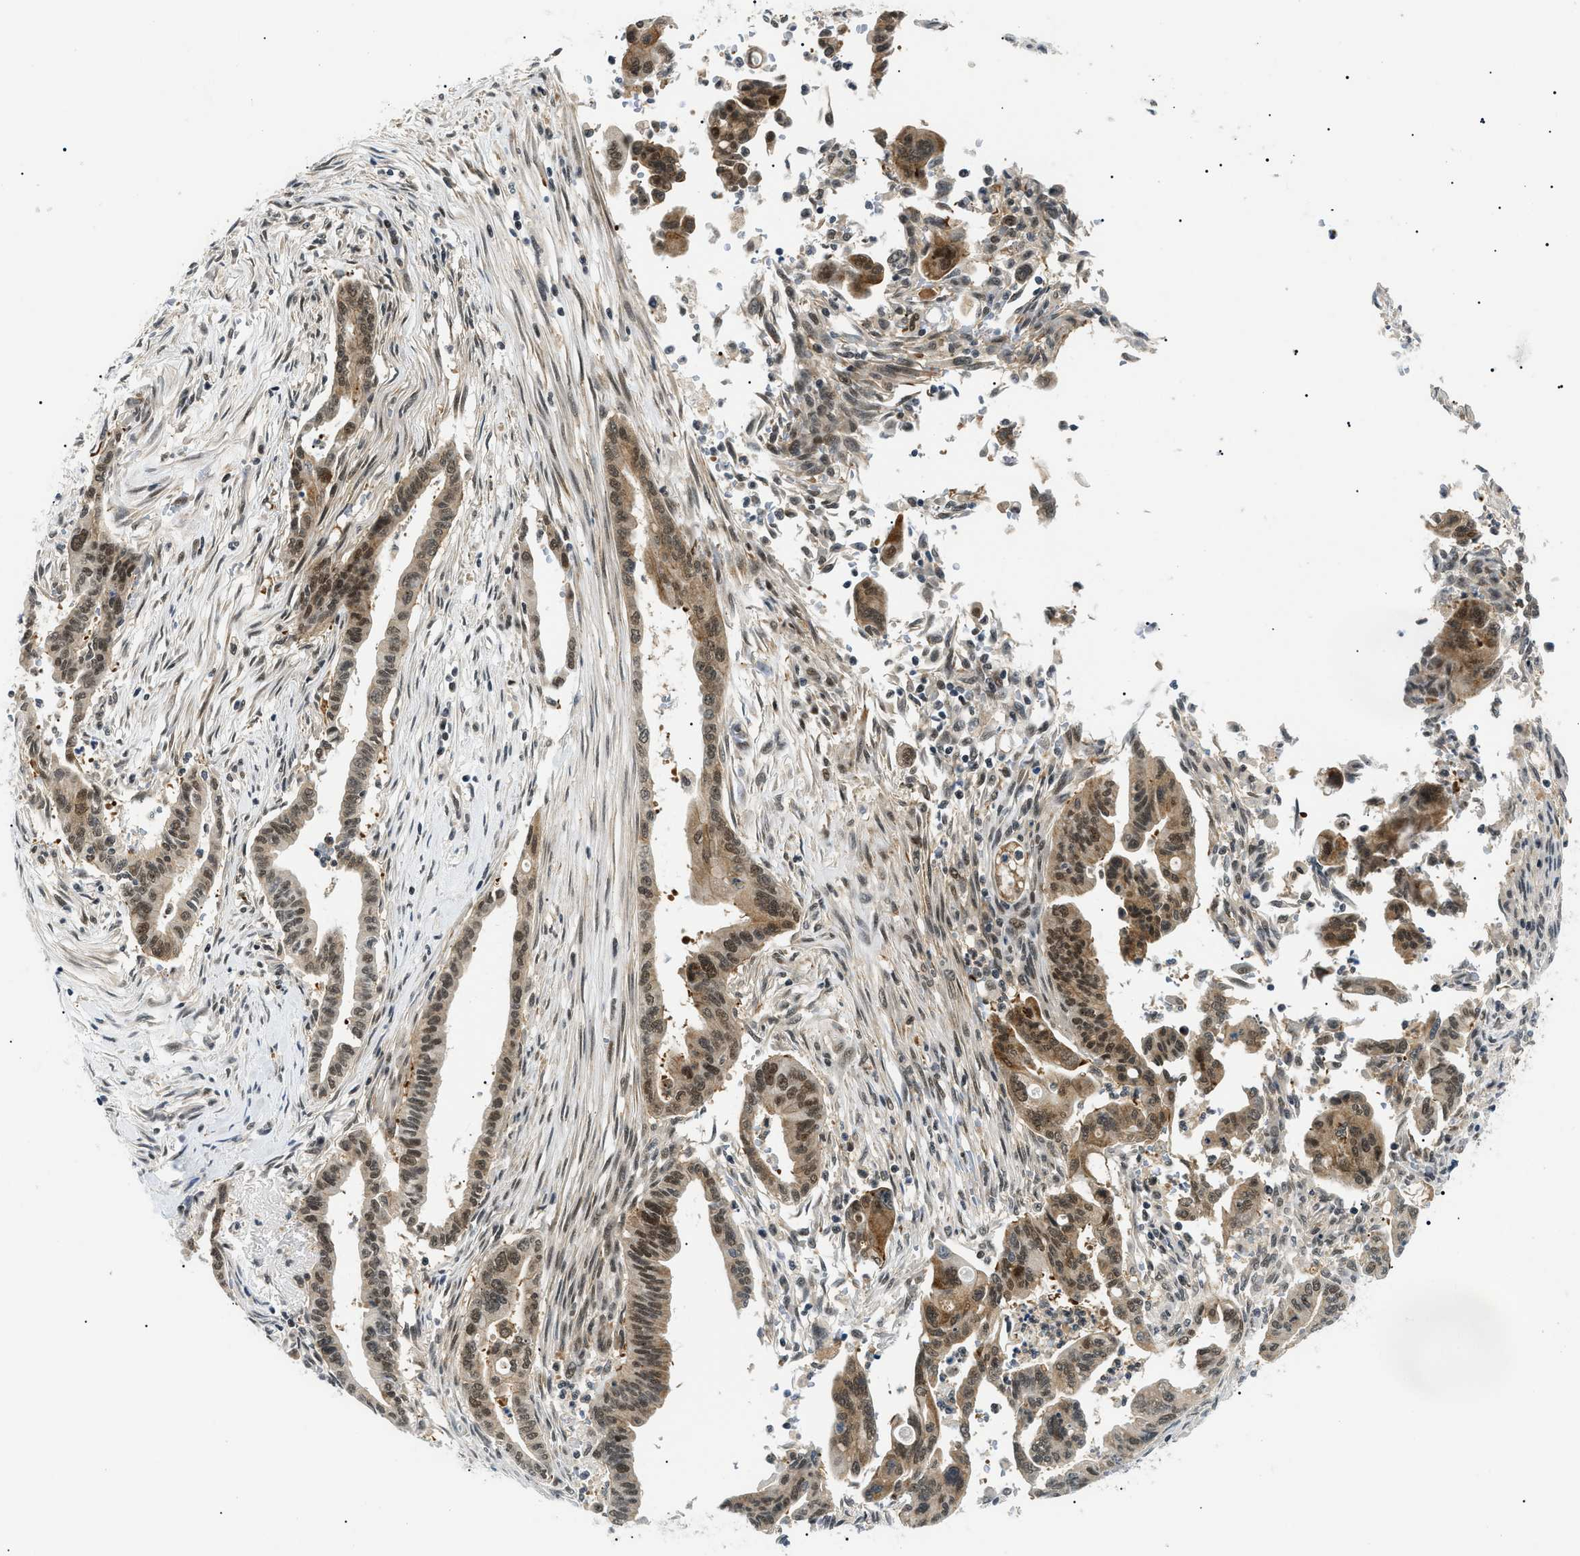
{"staining": {"intensity": "strong", "quantity": ">75%", "location": "cytoplasmic/membranous,nuclear"}, "tissue": "pancreatic cancer", "cell_type": "Tumor cells", "image_type": "cancer", "snomed": [{"axis": "morphology", "description": "Adenocarcinoma, NOS"}, {"axis": "topography", "description": "Pancreas"}], "caption": "Pancreatic cancer (adenocarcinoma) stained with immunohistochemistry (IHC) exhibits strong cytoplasmic/membranous and nuclear expression in about >75% of tumor cells.", "gene": "RBM15", "patient": {"sex": "male", "age": 70}}